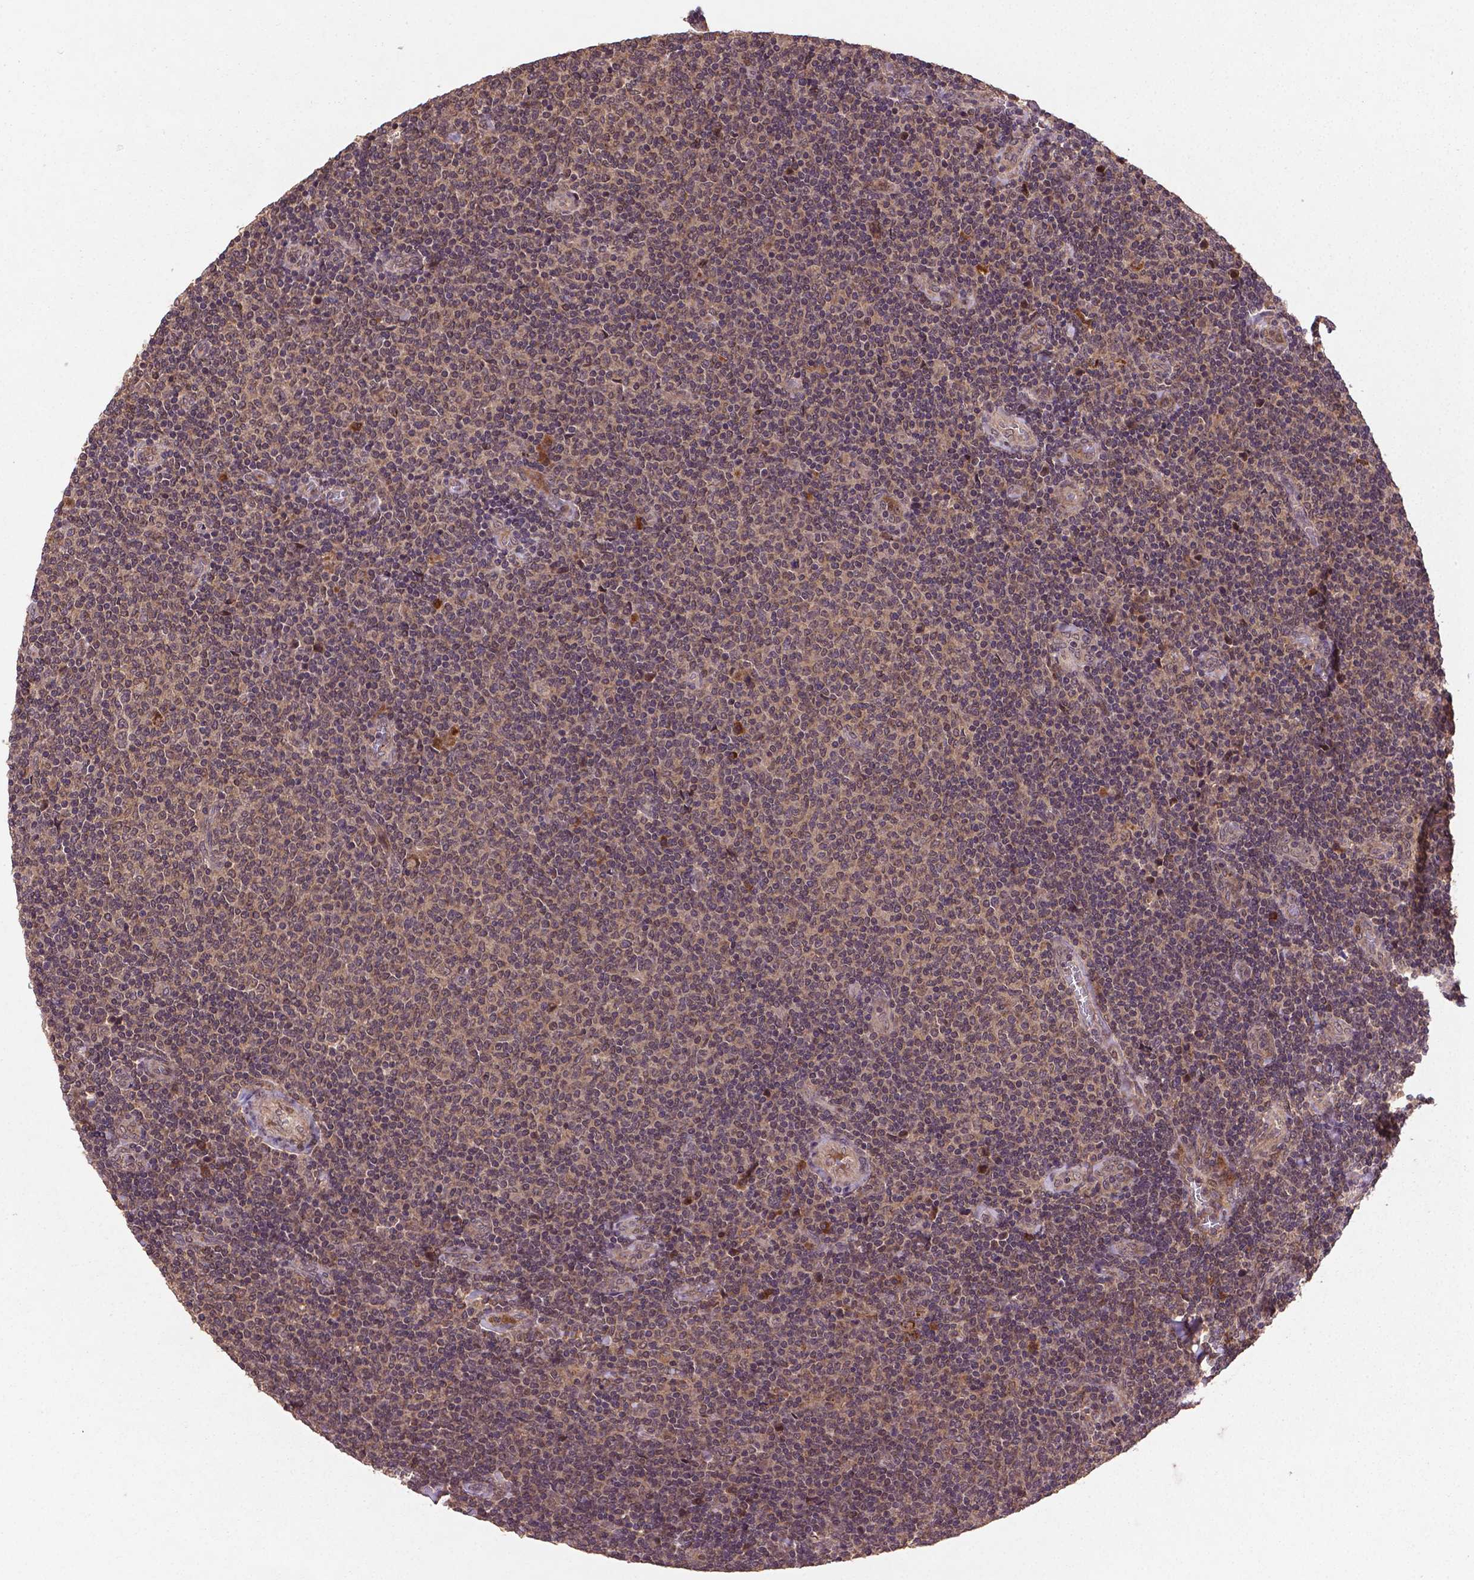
{"staining": {"intensity": "weak", "quantity": "<25%", "location": "cytoplasmic/membranous"}, "tissue": "lymphoma", "cell_type": "Tumor cells", "image_type": "cancer", "snomed": [{"axis": "morphology", "description": "Malignant lymphoma, non-Hodgkin's type, Low grade"}, {"axis": "topography", "description": "Lymph node"}], "caption": "High power microscopy image of an immunohistochemistry (IHC) photomicrograph of lymphoma, revealing no significant positivity in tumor cells.", "gene": "NIPAL2", "patient": {"sex": "male", "age": 52}}